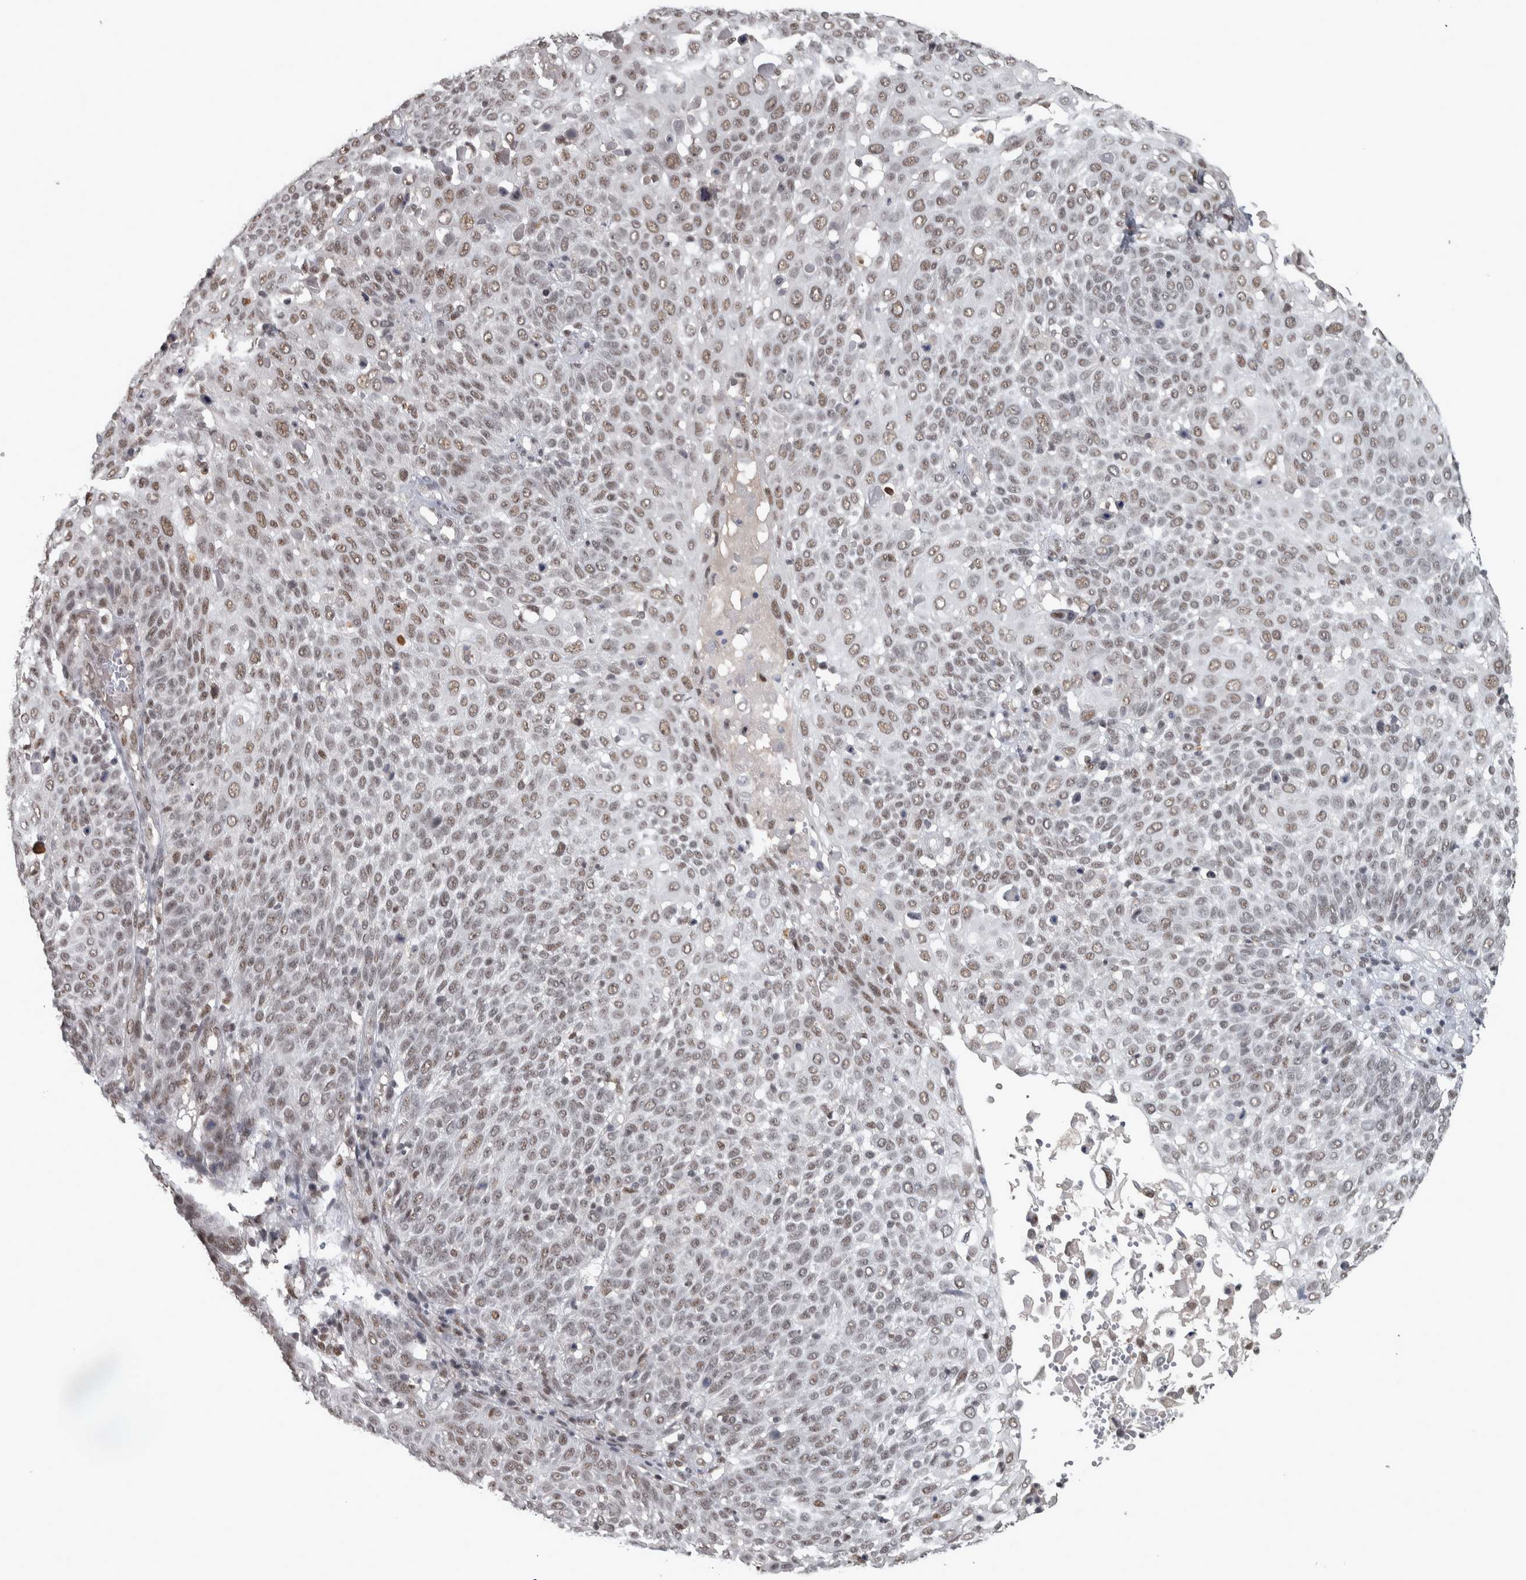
{"staining": {"intensity": "weak", "quantity": ">75%", "location": "nuclear"}, "tissue": "cervical cancer", "cell_type": "Tumor cells", "image_type": "cancer", "snomed": [{"axis": "morphology", "description": "Squamous cell carcinoma, NOS"}, {"axis": "topography", "description": "Cervix"}], "caption": "Human cervical squamous cell carcinoma stained with a protein marker reveals weak staining in tumor cells.", "gene": "DDX42", "patient": {"sex": "female", "age": 74}}